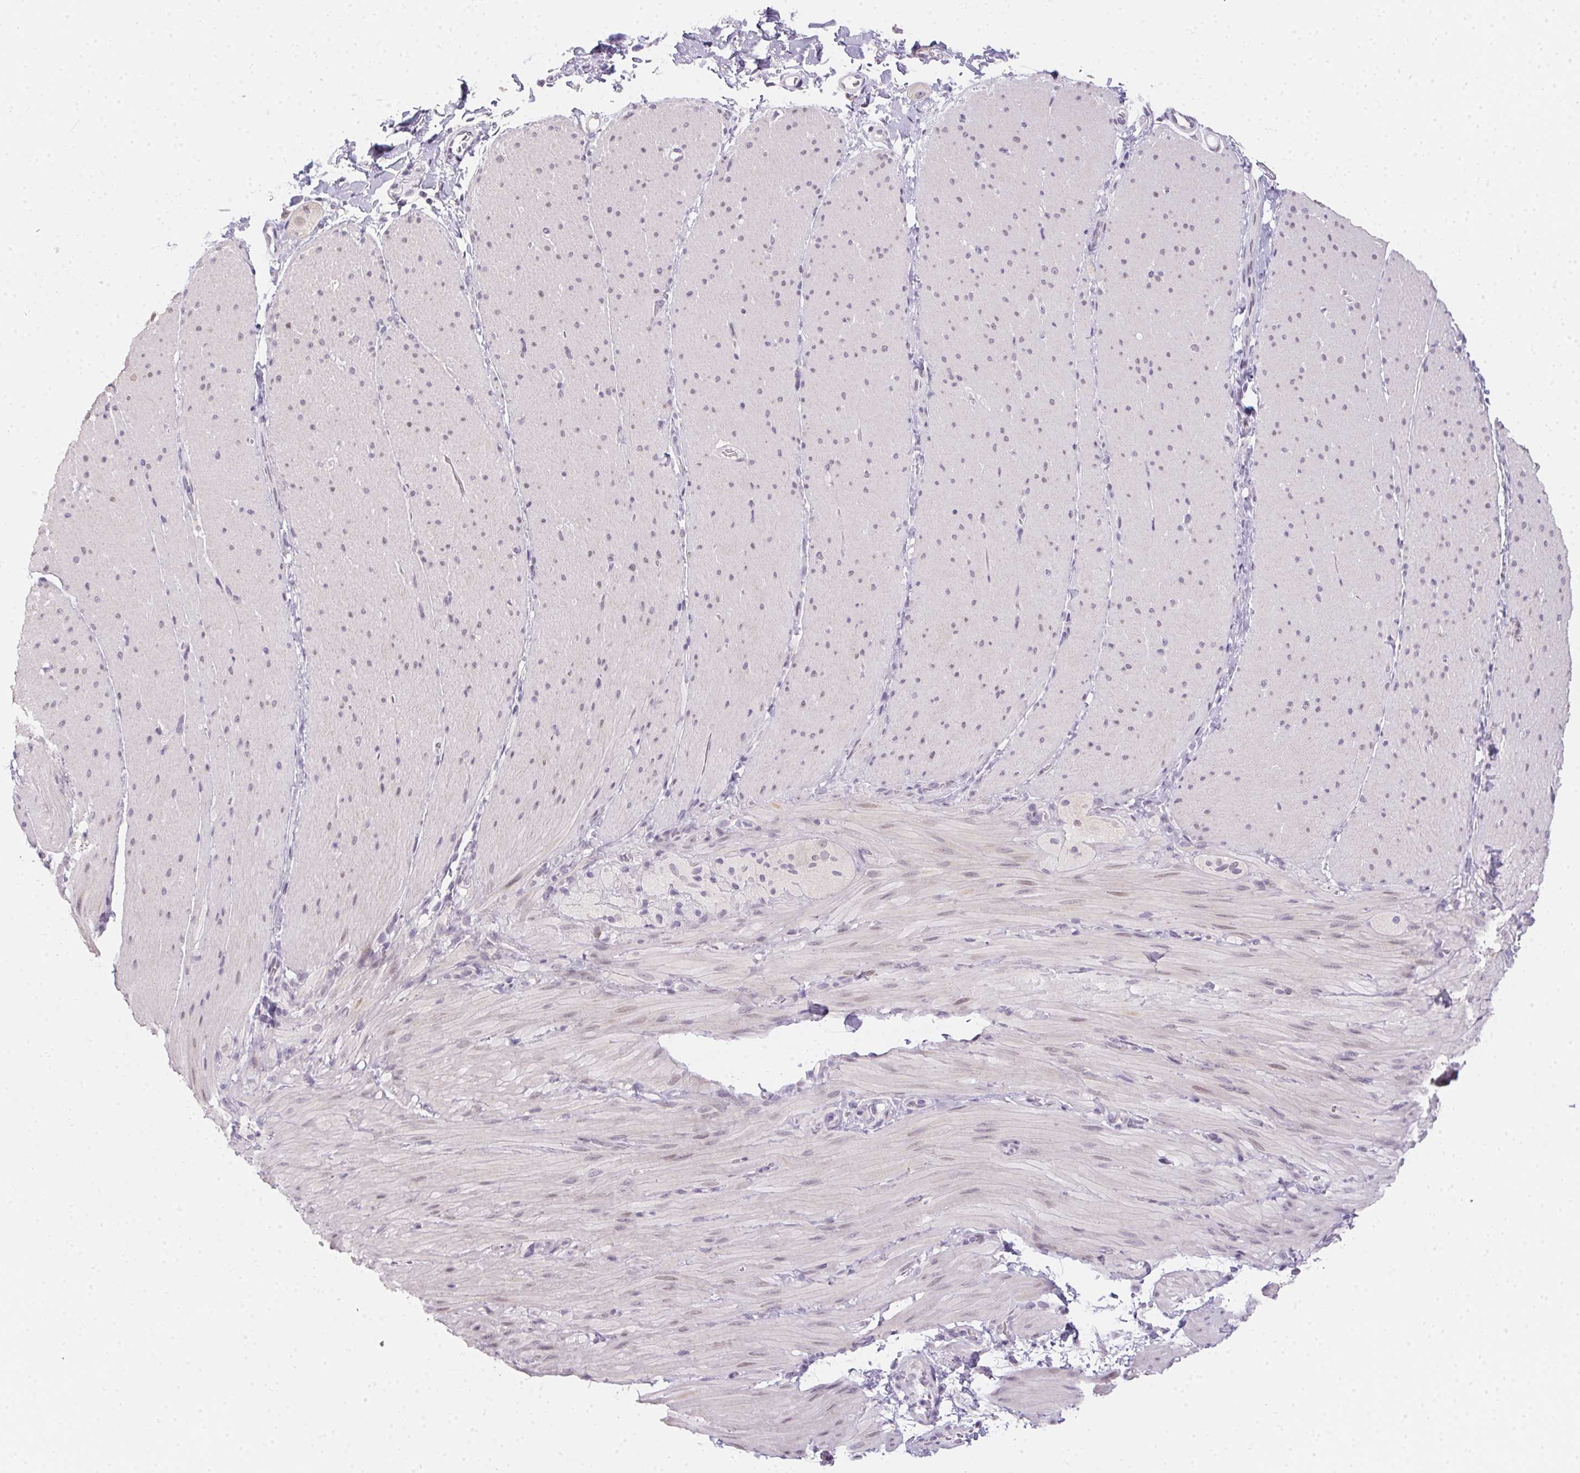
{"staining": {"intensity": "weak", "quantity": "<25%", "location": "nuclear"}, "tissue": "smooth muscle", "cell_type": "Smooth muscle cells", "image_type": "normal", "snomed": [{"axis": "morphology", "description": "Normal tissue, NOS"}, {"axis": "topography", "description": "Smooth muscle"}, {"axis": "topography", "description": "Colon"}], "caption": "The IHC photomicrograph has no significant positivity in smooth muscle cells of smooth muscle. The staining is performed using DAB (3,3'-diaminobenzidine) brown chromogen with nuclei counter-stained in using hematoxylin.", "gene": "MORC1", "patient": {"sex": "male", "age": 73}}